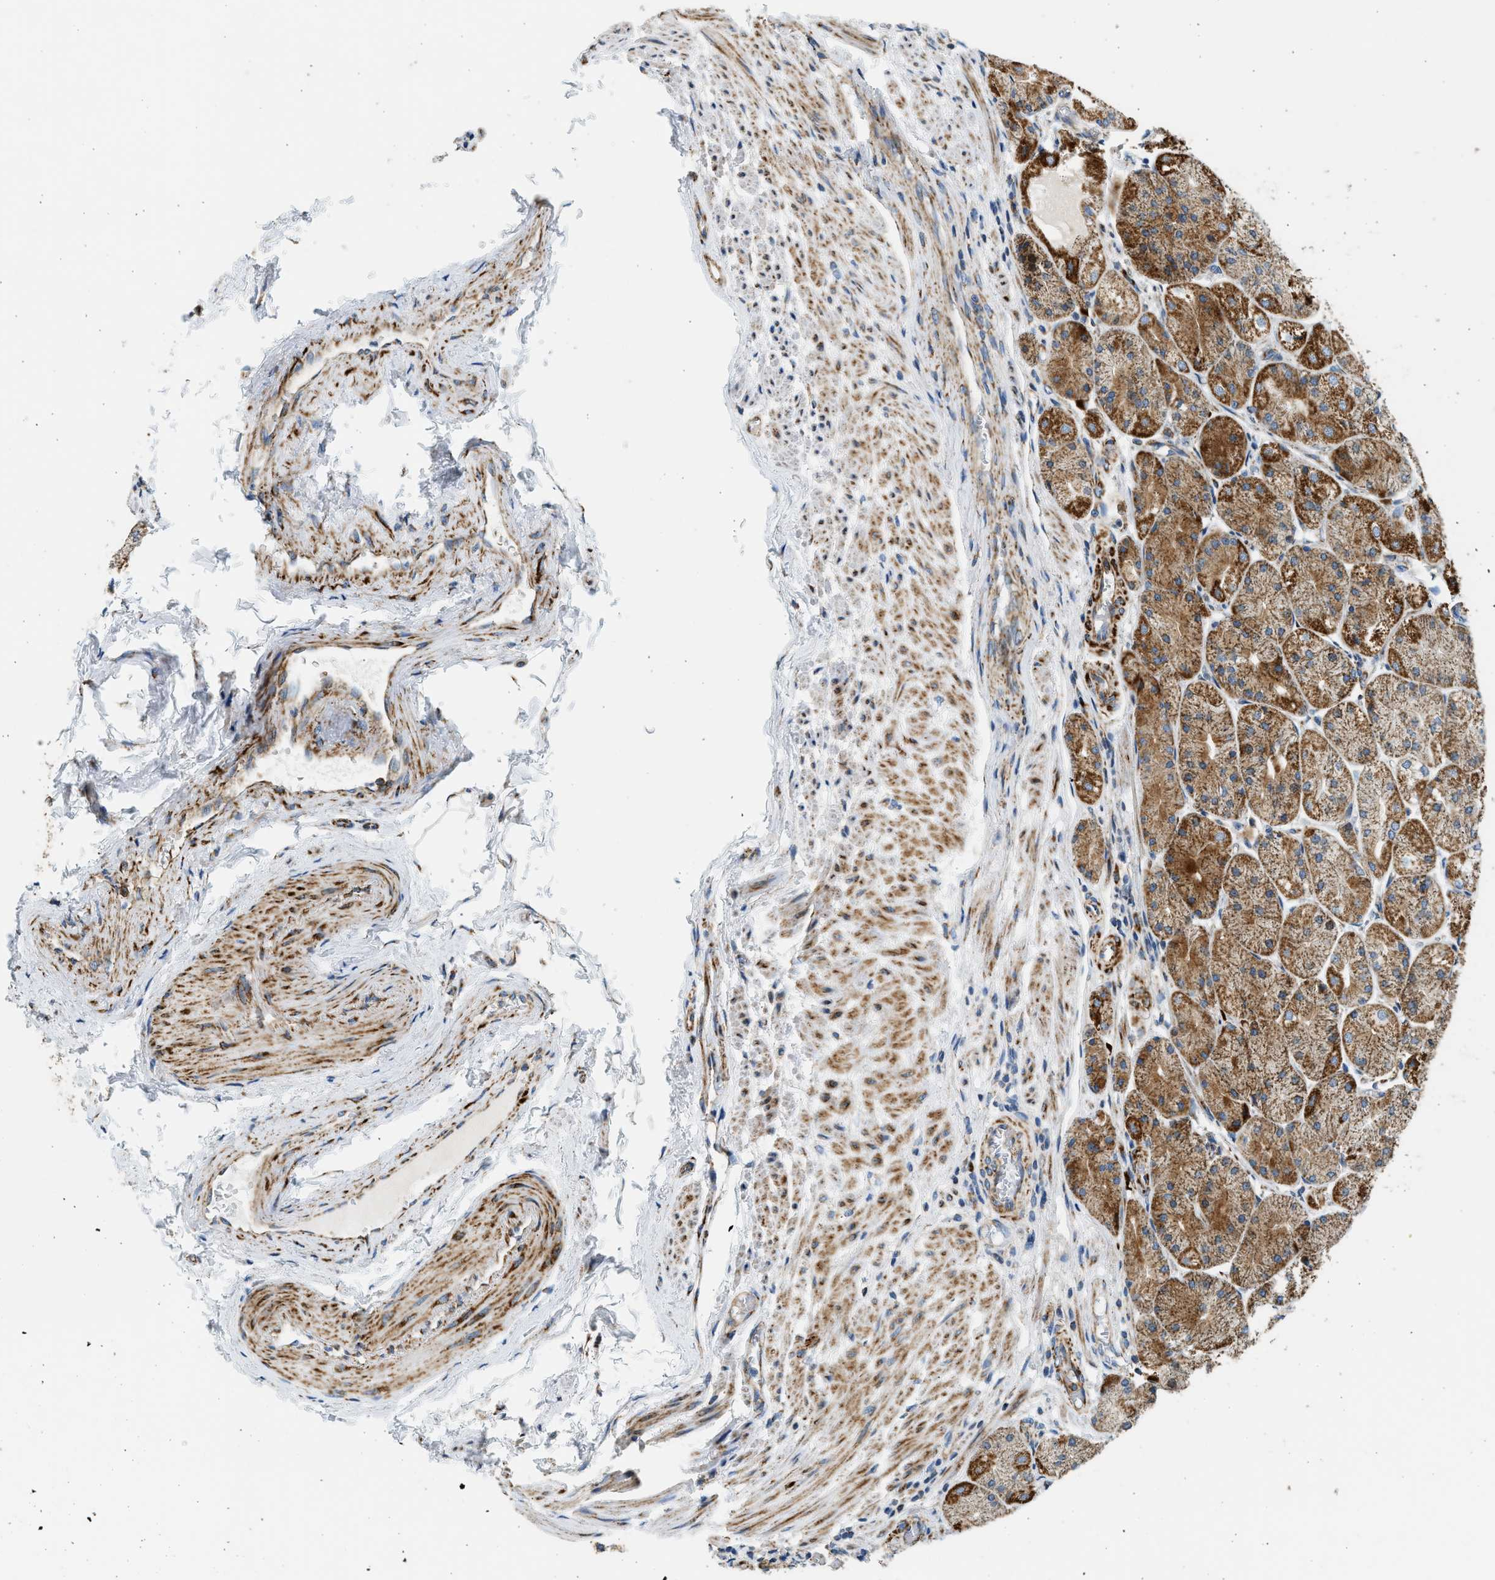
{"staining": {"intensity": "strong", "quantity": ">75%", "location": "cytoplasmic/membranous"}, "tissue": "stomach", "cell_type": "Glandular cells", "image_type": "normal", "snomed": [{"axis": "morphology", "description": "Normal tissue, NOS"}, {"axis": "topography", "description": "Stomach, upper"}], "caption": "The immunohistochemical stain shows strong cytoplasmic/membranous expression in glandular cells of benign stomach. Using DAB (brown) and hematoxylin (blue) stains, captured at high magnification using brightfield microscopy.", "gene": "KCNMB3", "patient": {"sex": "male", "age": 72}}